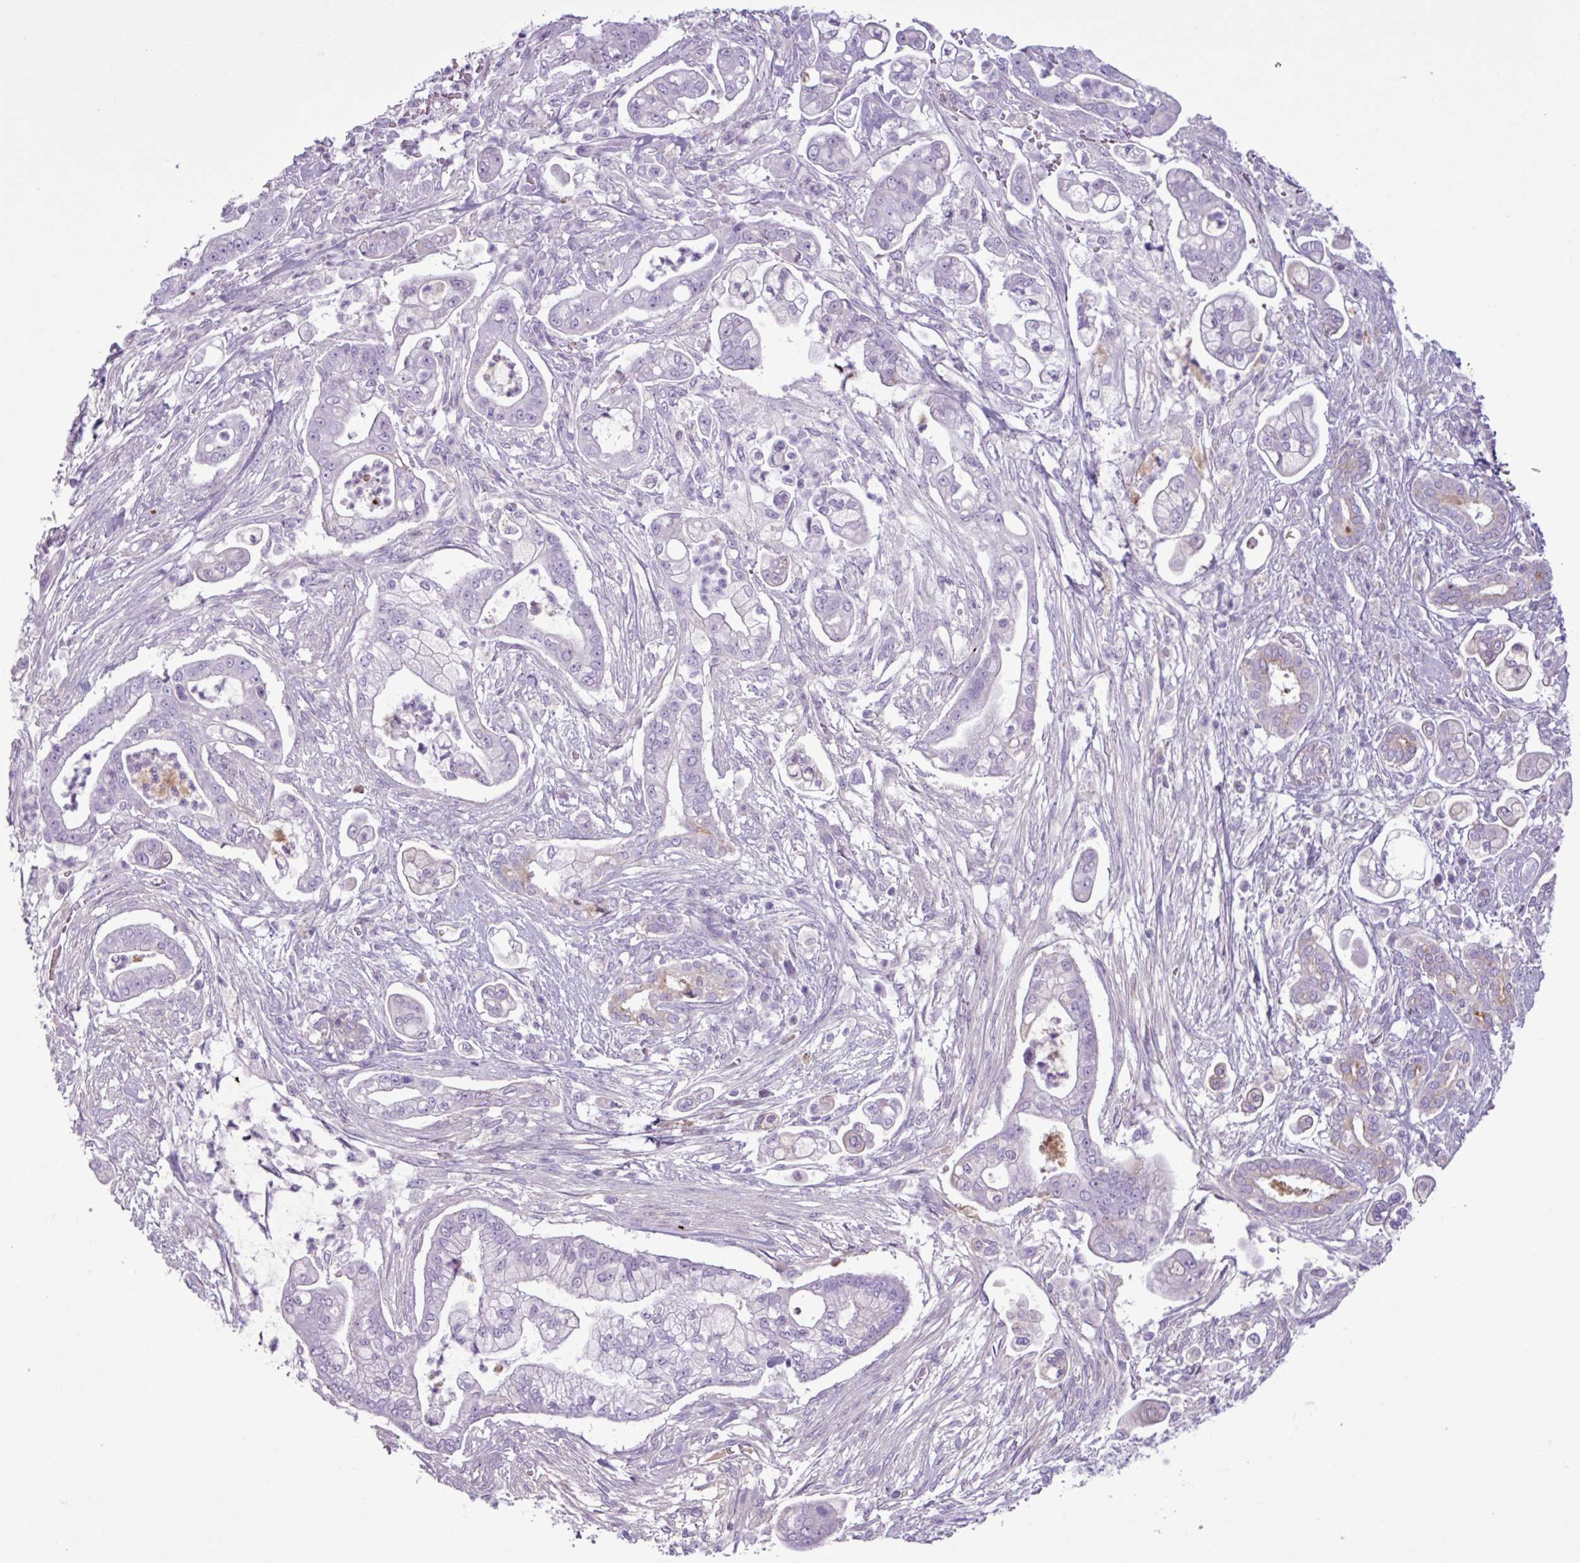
{"staining": {"intensity": "negative", "quantity": "none", "location": "none"}, "tissue": "pancreatic cancer", "cell_type": "Tumor cells", "image_type": "cancer", "snomed": [{"axis": "morphology", "description": "Adenocarcinoma, NOS"}, {"axis": "topography", "description": "Pancreas"}], "caption": "IHC image of human adenocarcinoma (pancreatic) stained for a protein (brown), which displays no positivity in tumor cells.", "gene": "C4B", "patient": {"sex": "female", "age": 69}}